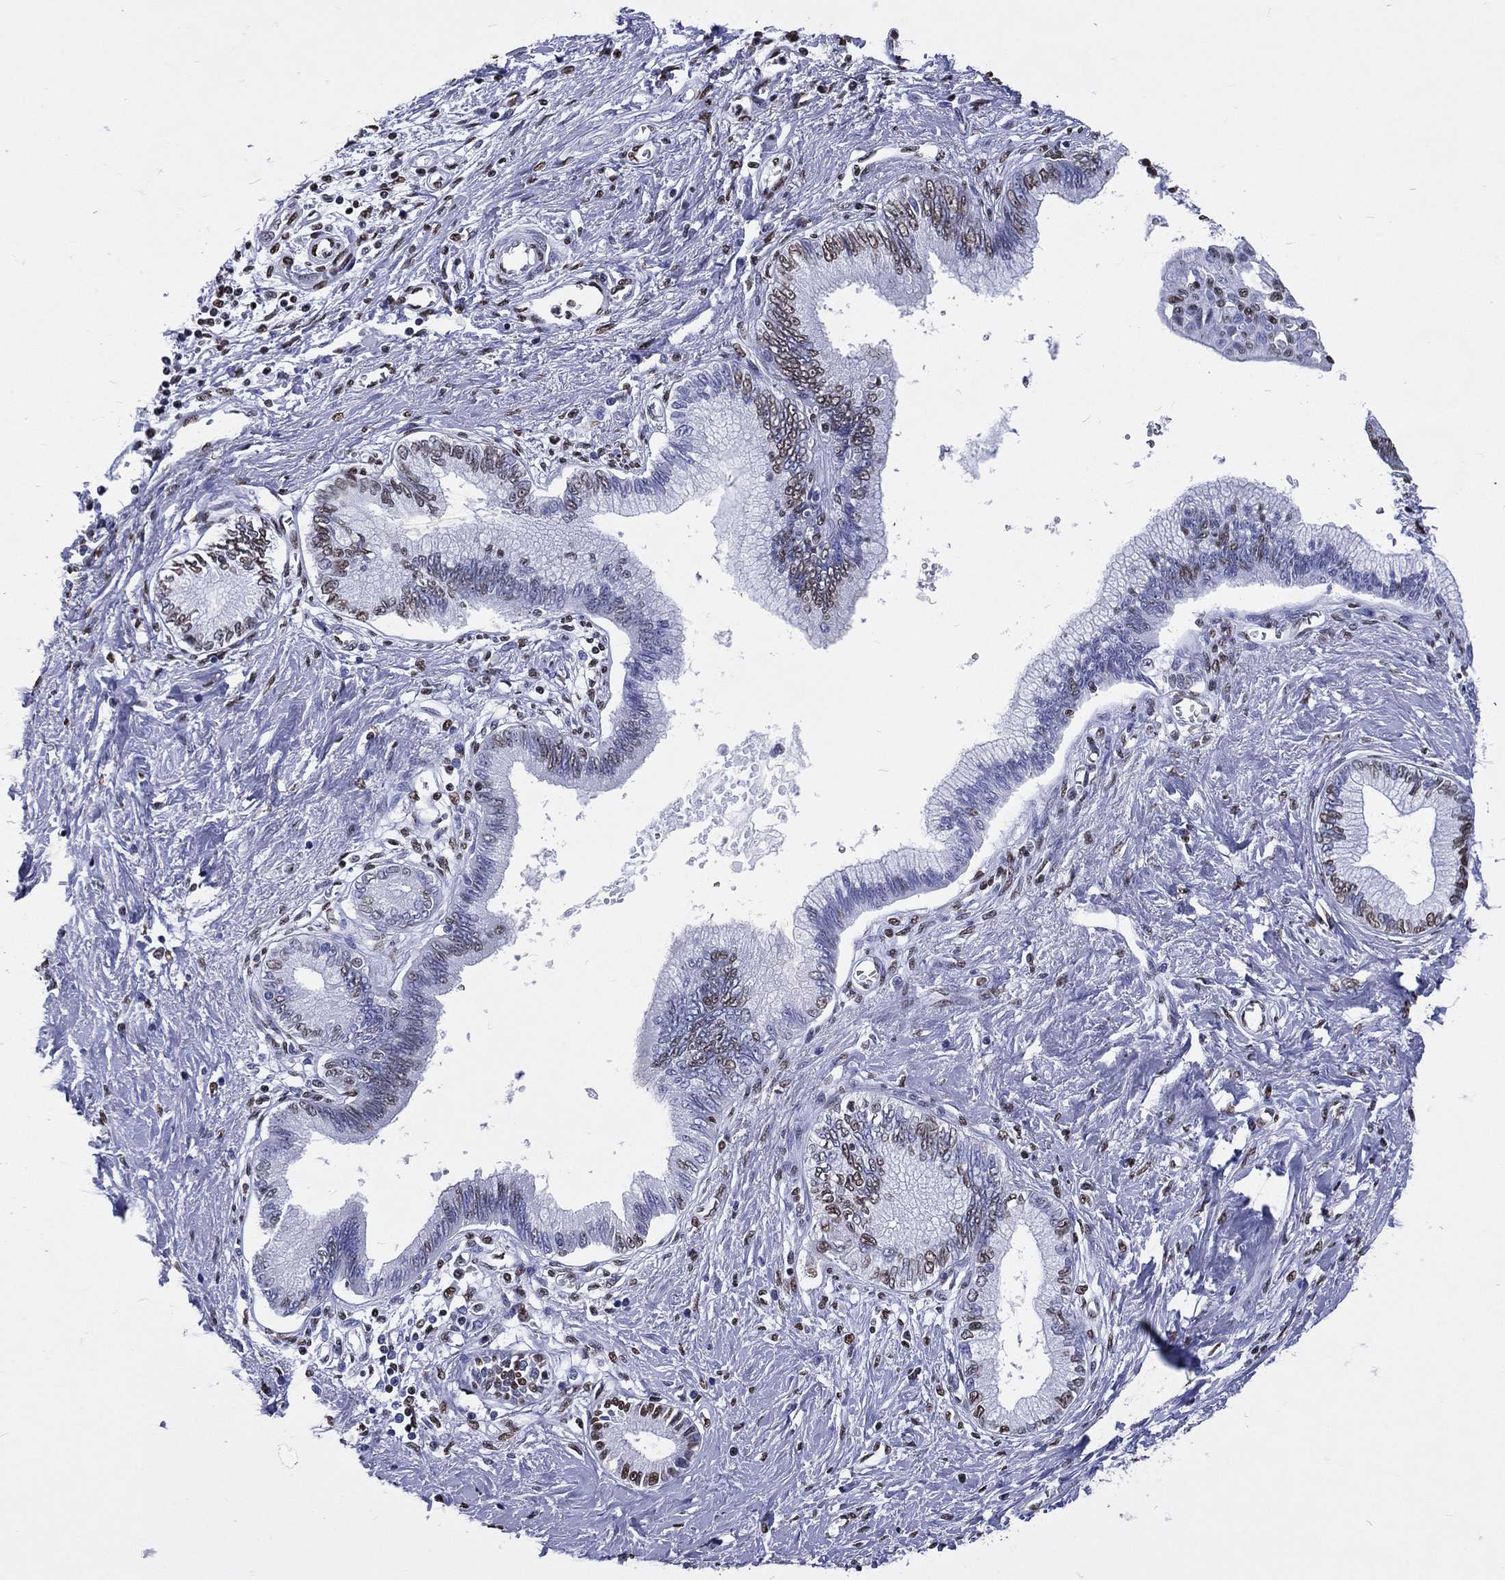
{"staining": {"intensity": "moderate", "quantity": "<25%", "location": "nuclear"}, "tissue": "pancreatic cancer", "cell_type": "Tumor cells", "image_type": "cancer", "snomed": [{"axis": "morphology", "description": "Adenocarcinoma, NOS"}, {"axis": "topography", "description": "Pancreas"}], "caption": "The photomicrograph demonstrates a brown stain indicating the presence of a protein in the nuclear of tumor cells in adenocarcinoma (pancreatic).", "gene": "RETREG2", "patient": {"sex": "female", "age": 77}}